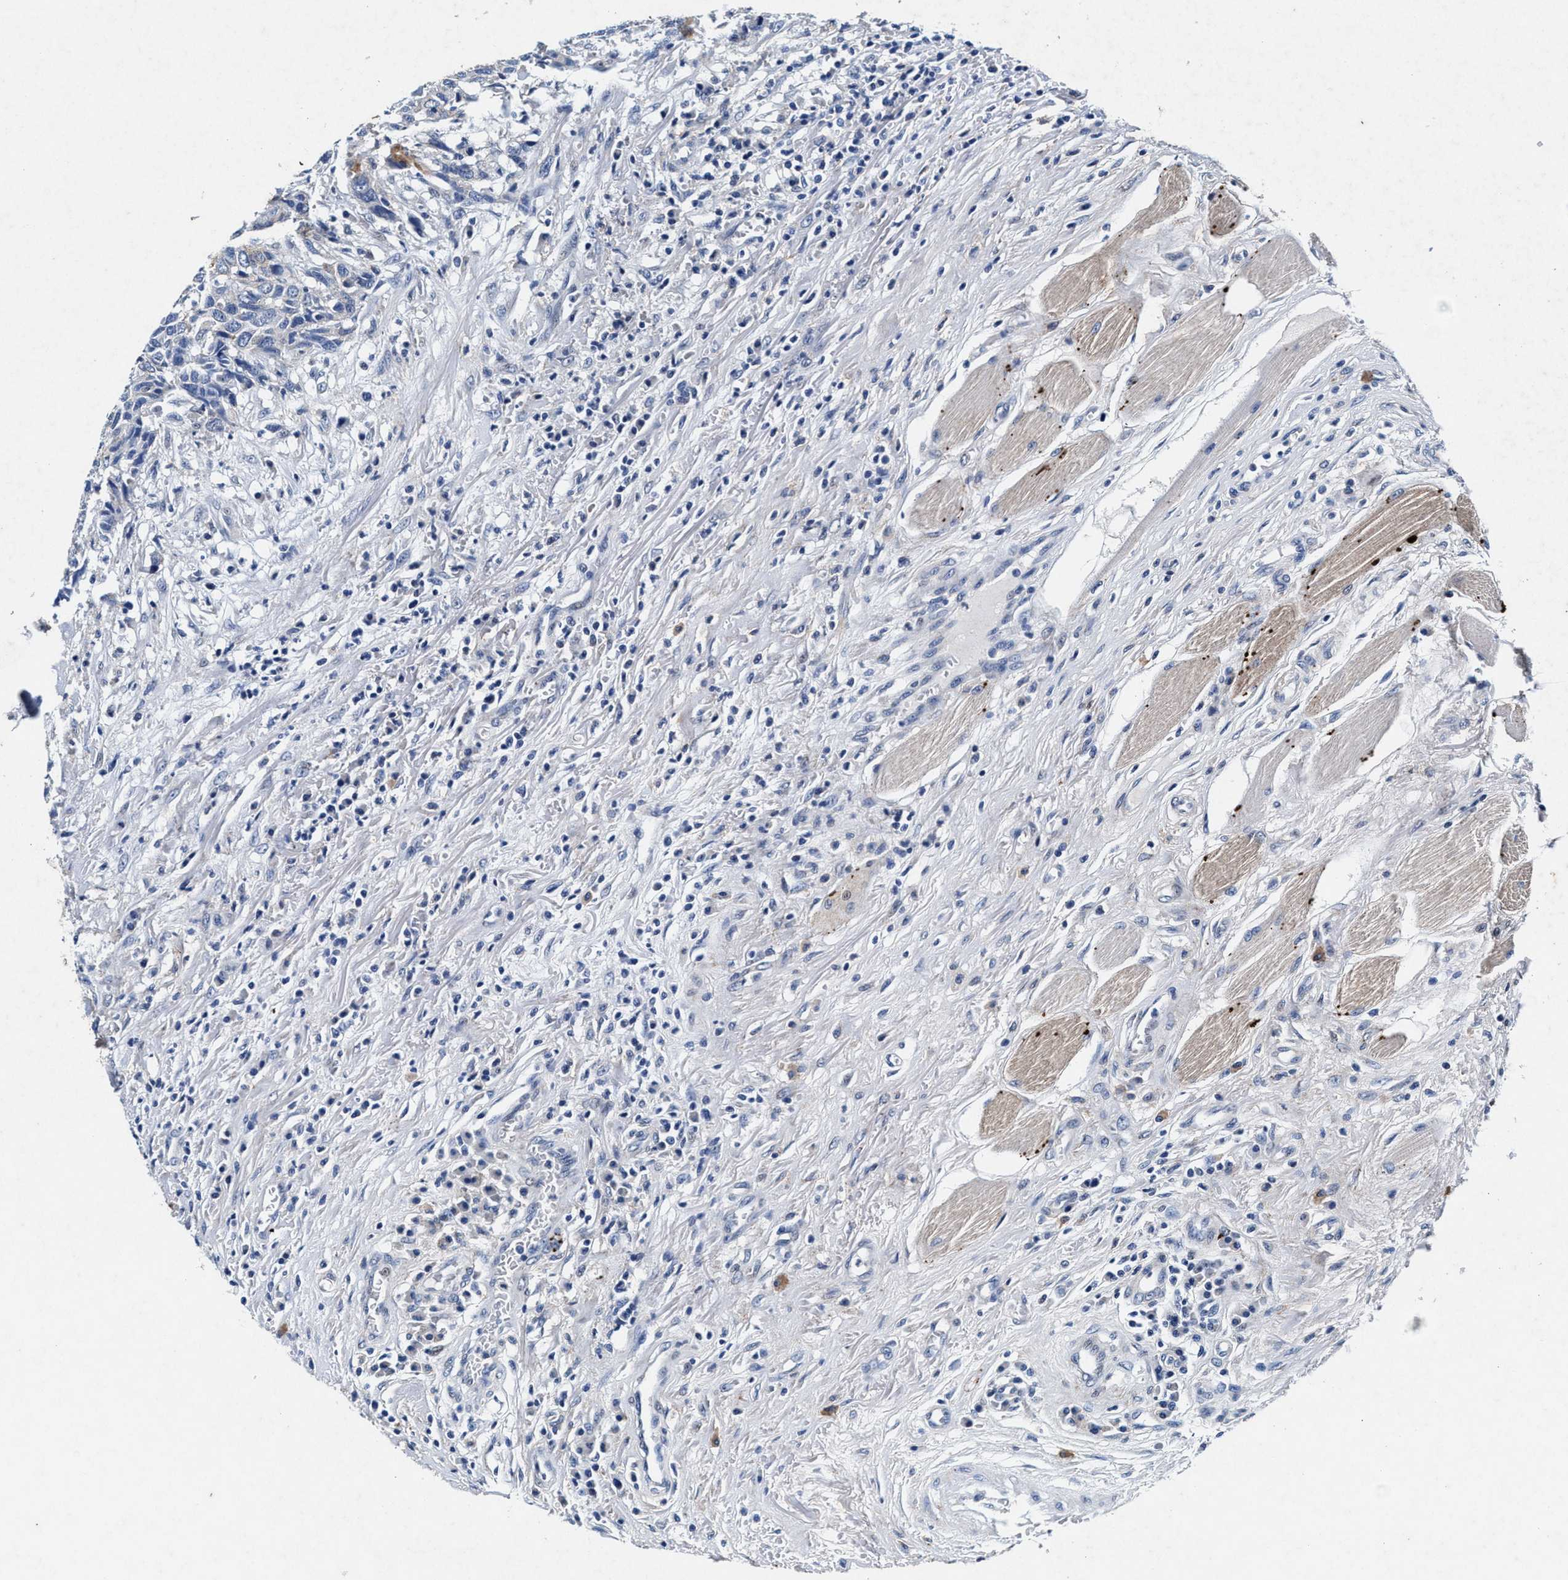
{"staining": {"intensity": "negative", "quantity": "none", "location": "none"}, "tissue": "head and neck cancer", "cell_type": "Tumor cells", "image_type": "cancer", "snomed": [{"axis": "morphology", "description": "Squamous cell carcinoma, NOS"}, {"axis": "topography", "description": "Head-Neck"}], "caption": "This micrograph is of head and neck cancer (squamous cell carcinoma) stained with immunohistochemistry to label a protein in brown with the nuclei are counter-stained blue. There is no positivity in tumor cells.", "gene": "SLC8A1", "patient": {"sex": "male", "age": 66}}